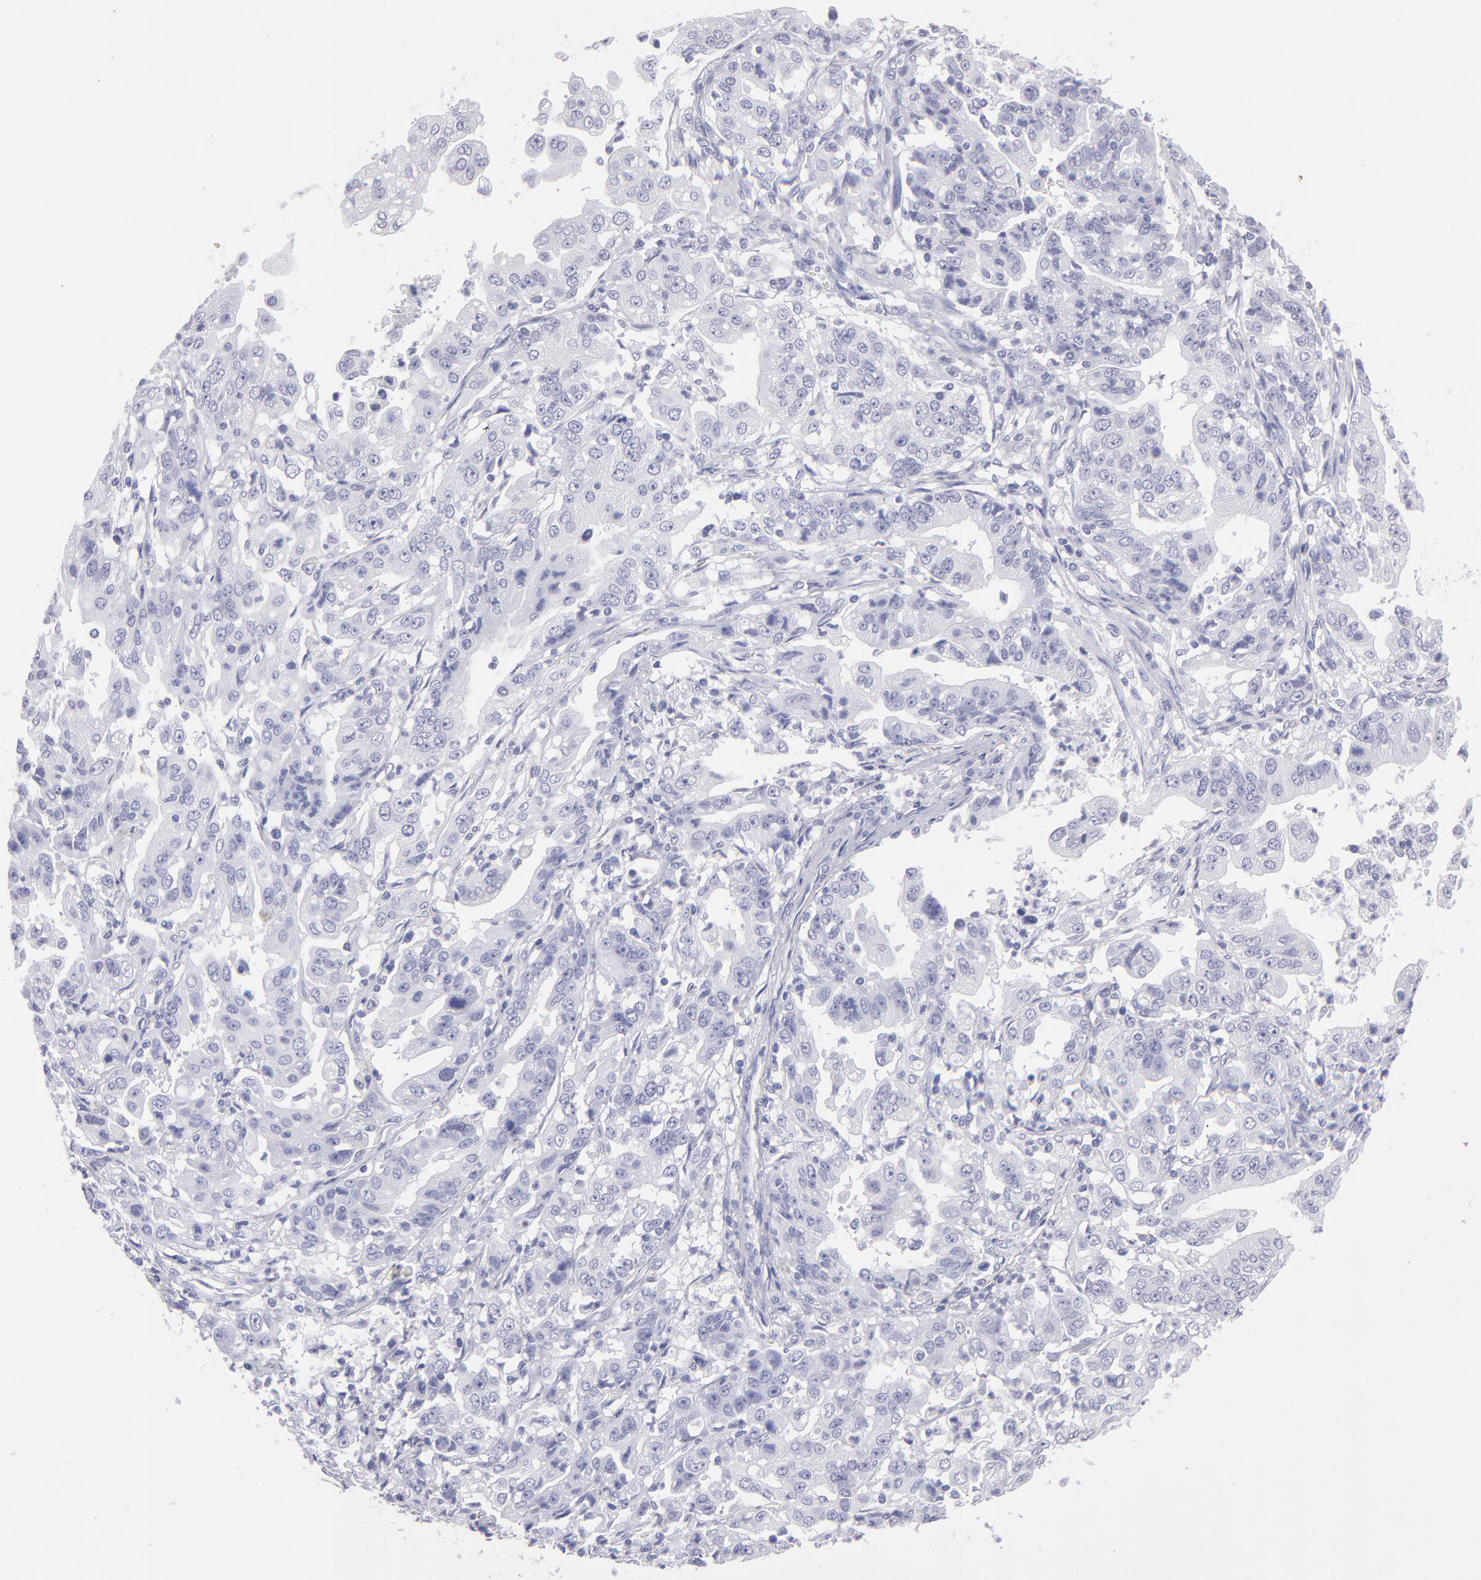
{"staining": {"intensity": "negative", "quantity": "none", "location": "none"}, "tissue": "stomach cancer", "cell_type": "Tumor cells", "image_type": "cancer", "snomed": [{"axis": "morphology", "description": "Adenocarcinoma, NOS"}, {"axis": "topography", "description": "Stomach, upper"}], "caption": "Tumor cells are negative for protein expression in human adenocarcinoma (stomach).", "gene": "MB", "patient": {"sex": "female", "age": 50}}